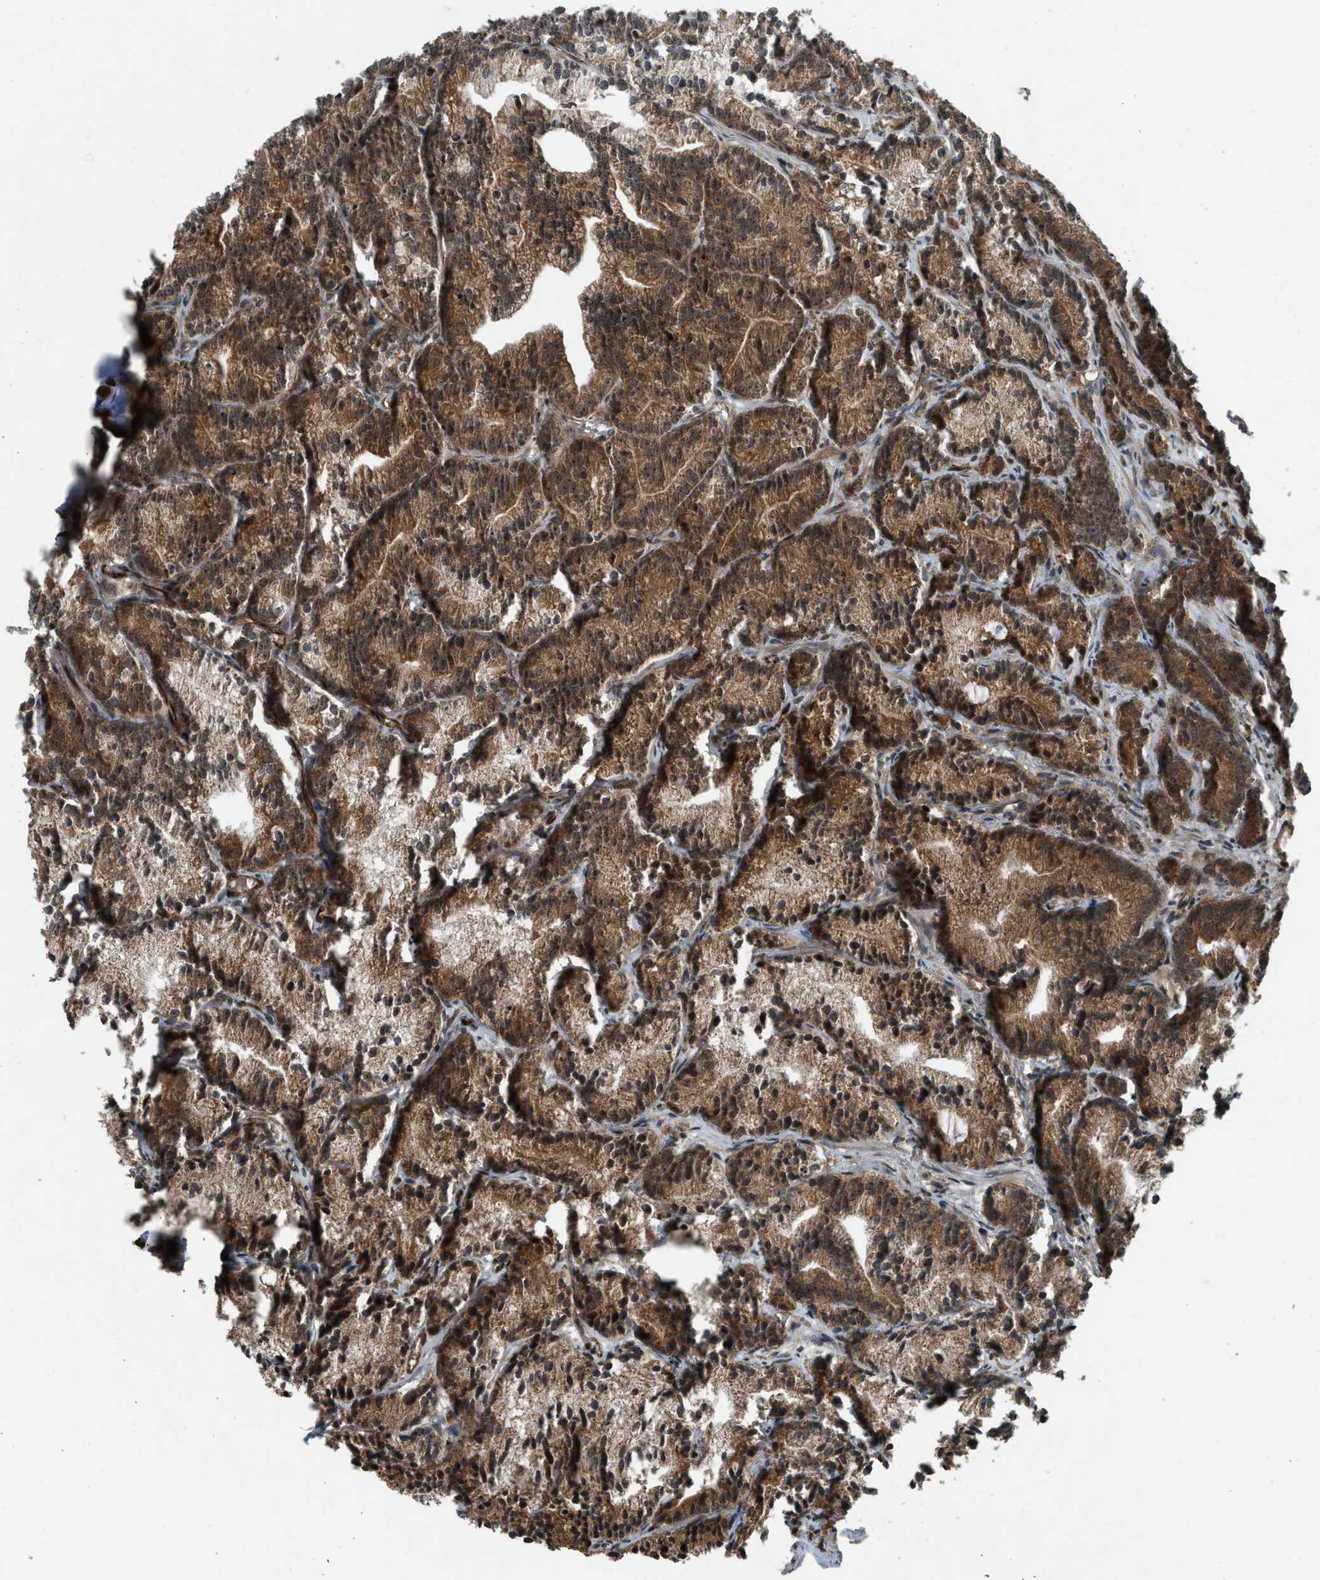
{"staining": {"intensity": "moderate", "quantity": ">75%", "location": "cytoplasmic/membranous"}, "tissue": "prostate cancer", "cell_type": "Tumor cells", "image_type": "cancer", "snomed": [{"axis": "morphology", "description": "Adenocarcinoma, Low grade"}, {"axis": "topography", "description": "Prostate"}], "caption": "A high-resolution photomicrograph shows IHC staining of prostate cancer (low-grade adenocarcinoma), which exhibits moderate cytoplasmic/membranous expression in approximately >75% of tumor cells.", "gene": "TXNL1", "patient": {"sex": "male", "age": 89}}